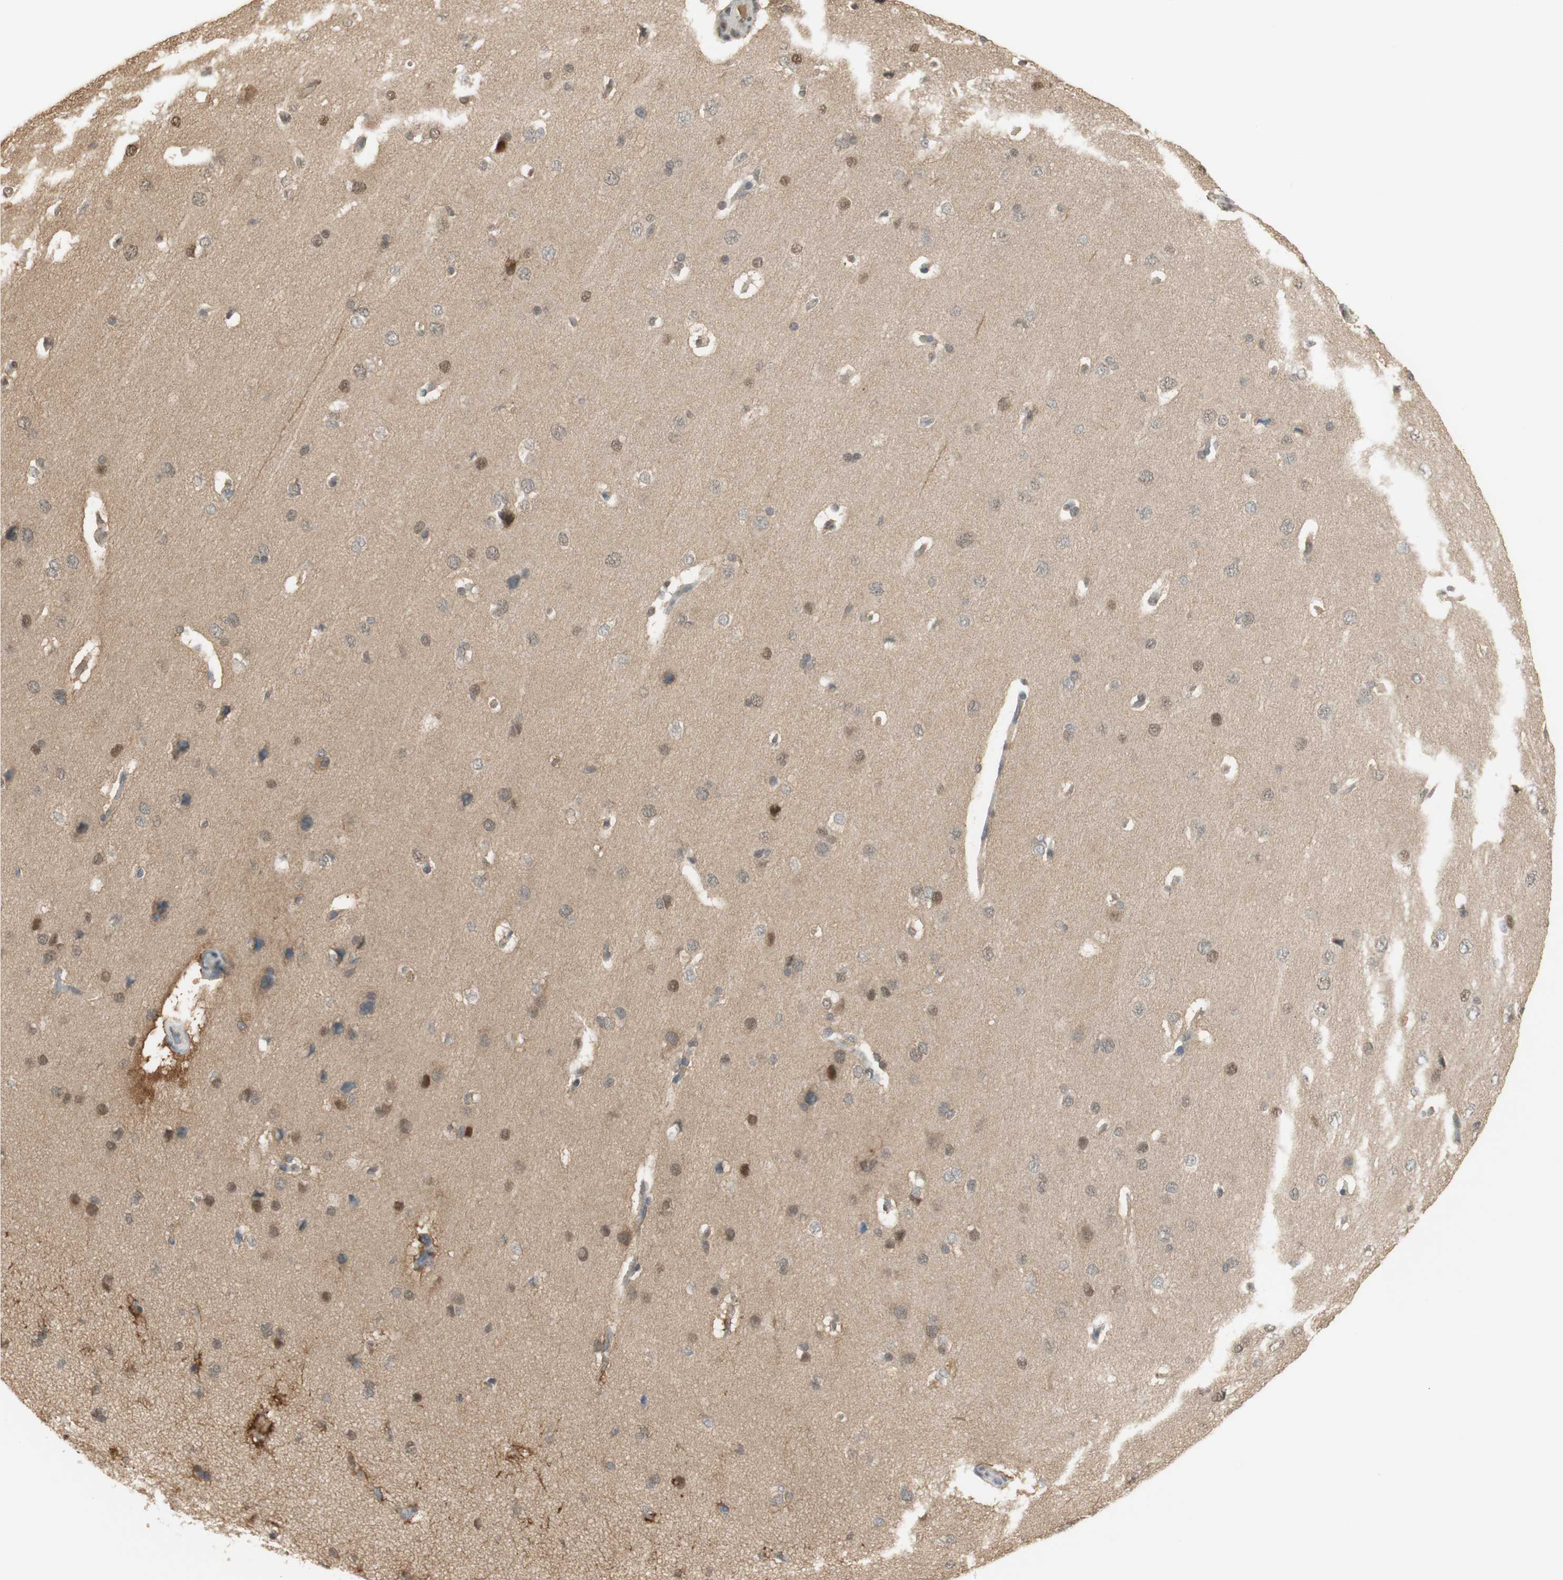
{"staining": {"intensity": "negative", "quantity": "none", "location": "none"}, "tissue": "cerebral cortex", "cell_type": "Endothelial cells", "image_type": "normal", "snomed": [{"axis": "morphology", "description": "Normal tissue, NOS"}, {"axis": "topography", "description": "Cerebral cortex"}], "caption": "High power microscopy histopathology image of an immunohistochemistry image of normal cerebral cortex, revealing no significant staining in endothelial cells.", "gene": "NAP1L4", "patient": {"sex": "male", "age": 62}}